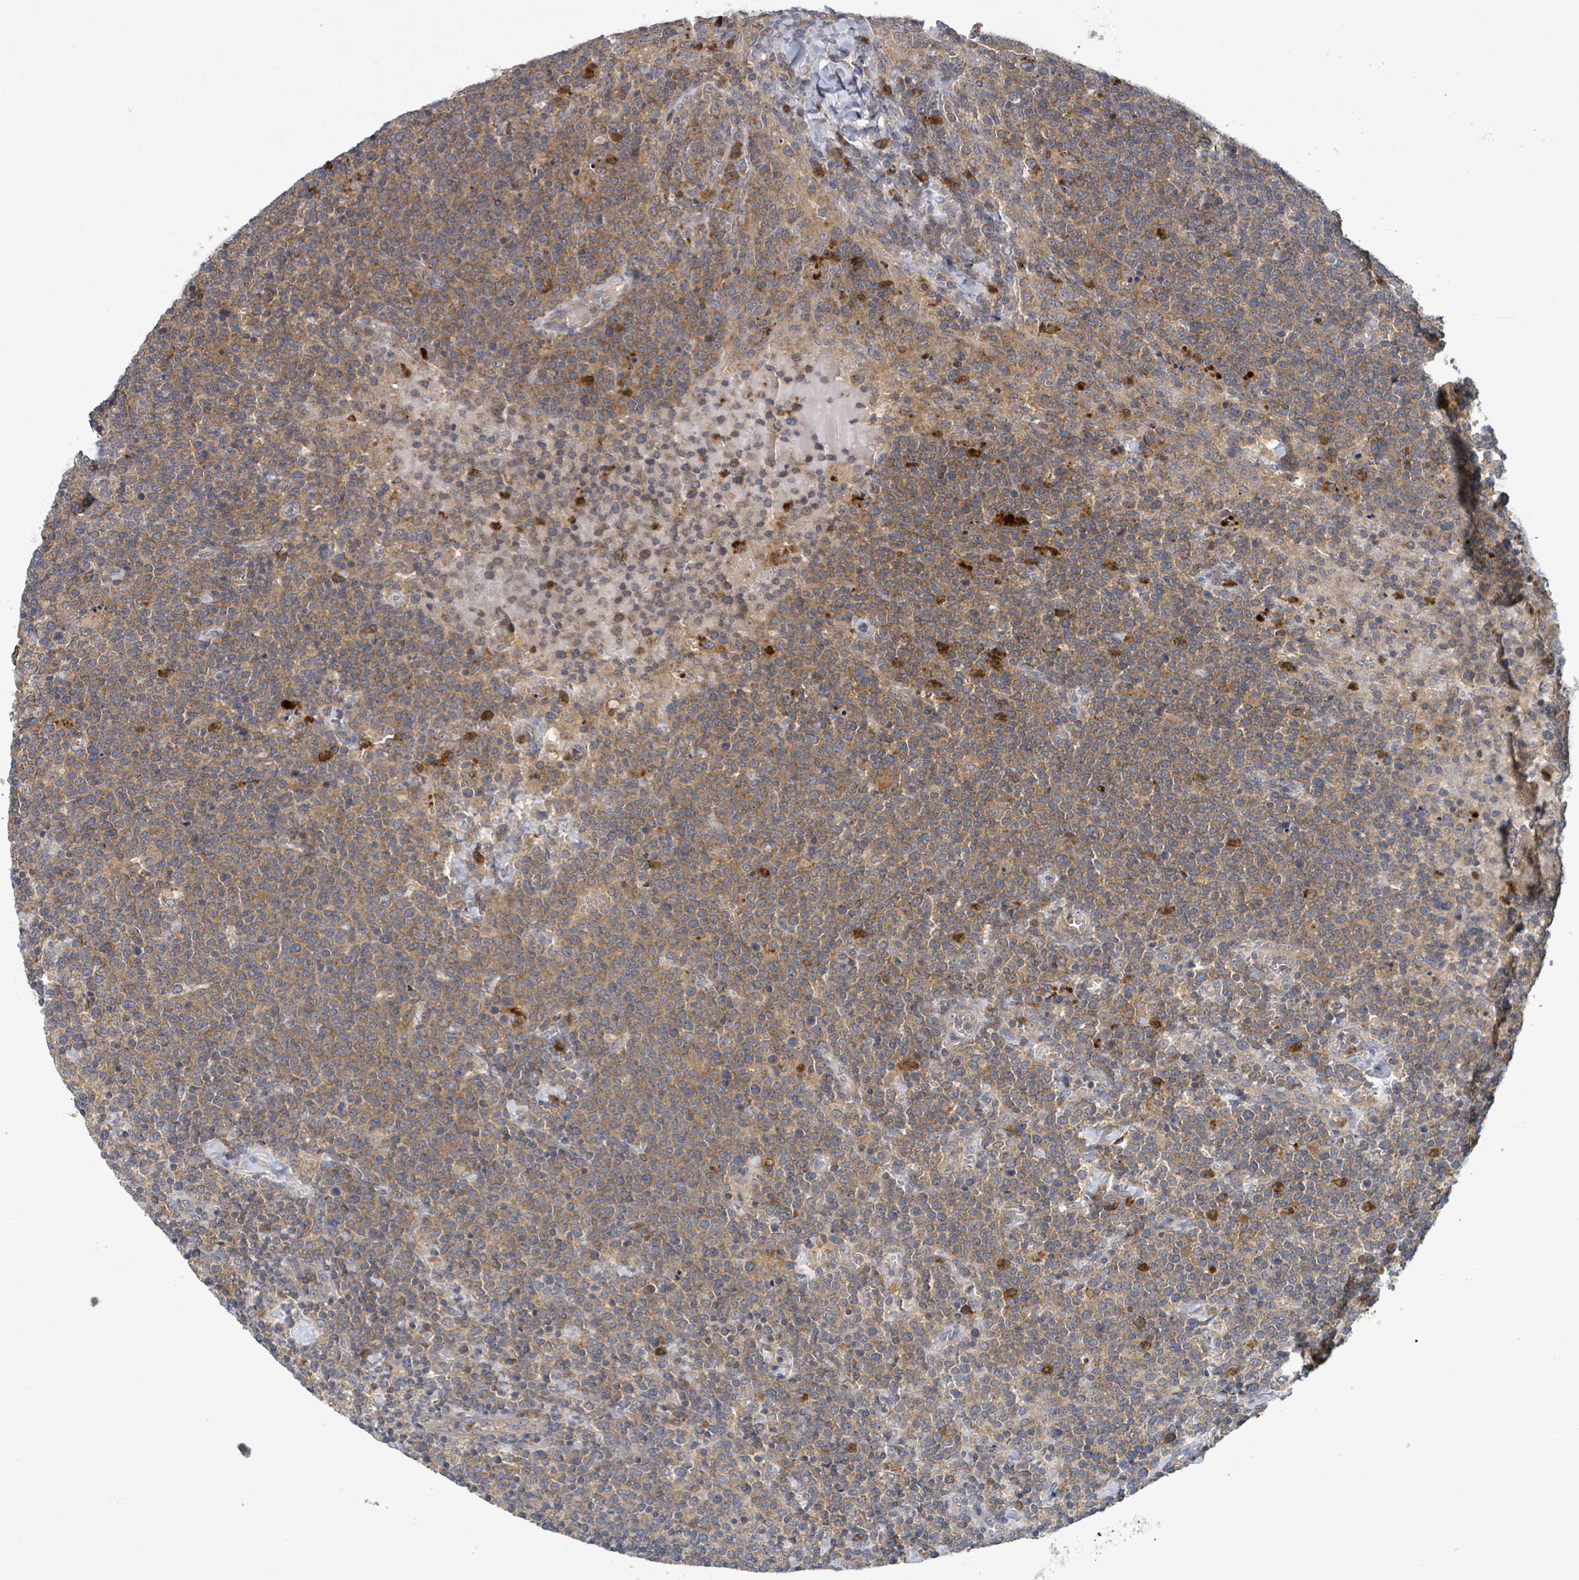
{"staining": {"intensity": "moderate", "quantity": ">75%", "location": "cytoplasmic/membranous"}, "tissue": "lymphoma", "cell_type": "Tumor cells", "image_type": "cancer", "snomed": [{"axis": "morphology", "description": "Malignant lymphoma, non-Hodgkin's type, High grade"}, {"axis": "topography", "description": "Lymph node"}], "caption": "IHC histopathology image of lymphoma stained for a protein (brown), which shows medium levels of moderate cytoplasmic/membranous expression in approximately >75% of tumor cells.", "gene": "SERPINE3", "patient": {"sex": "male", "age": 61}}